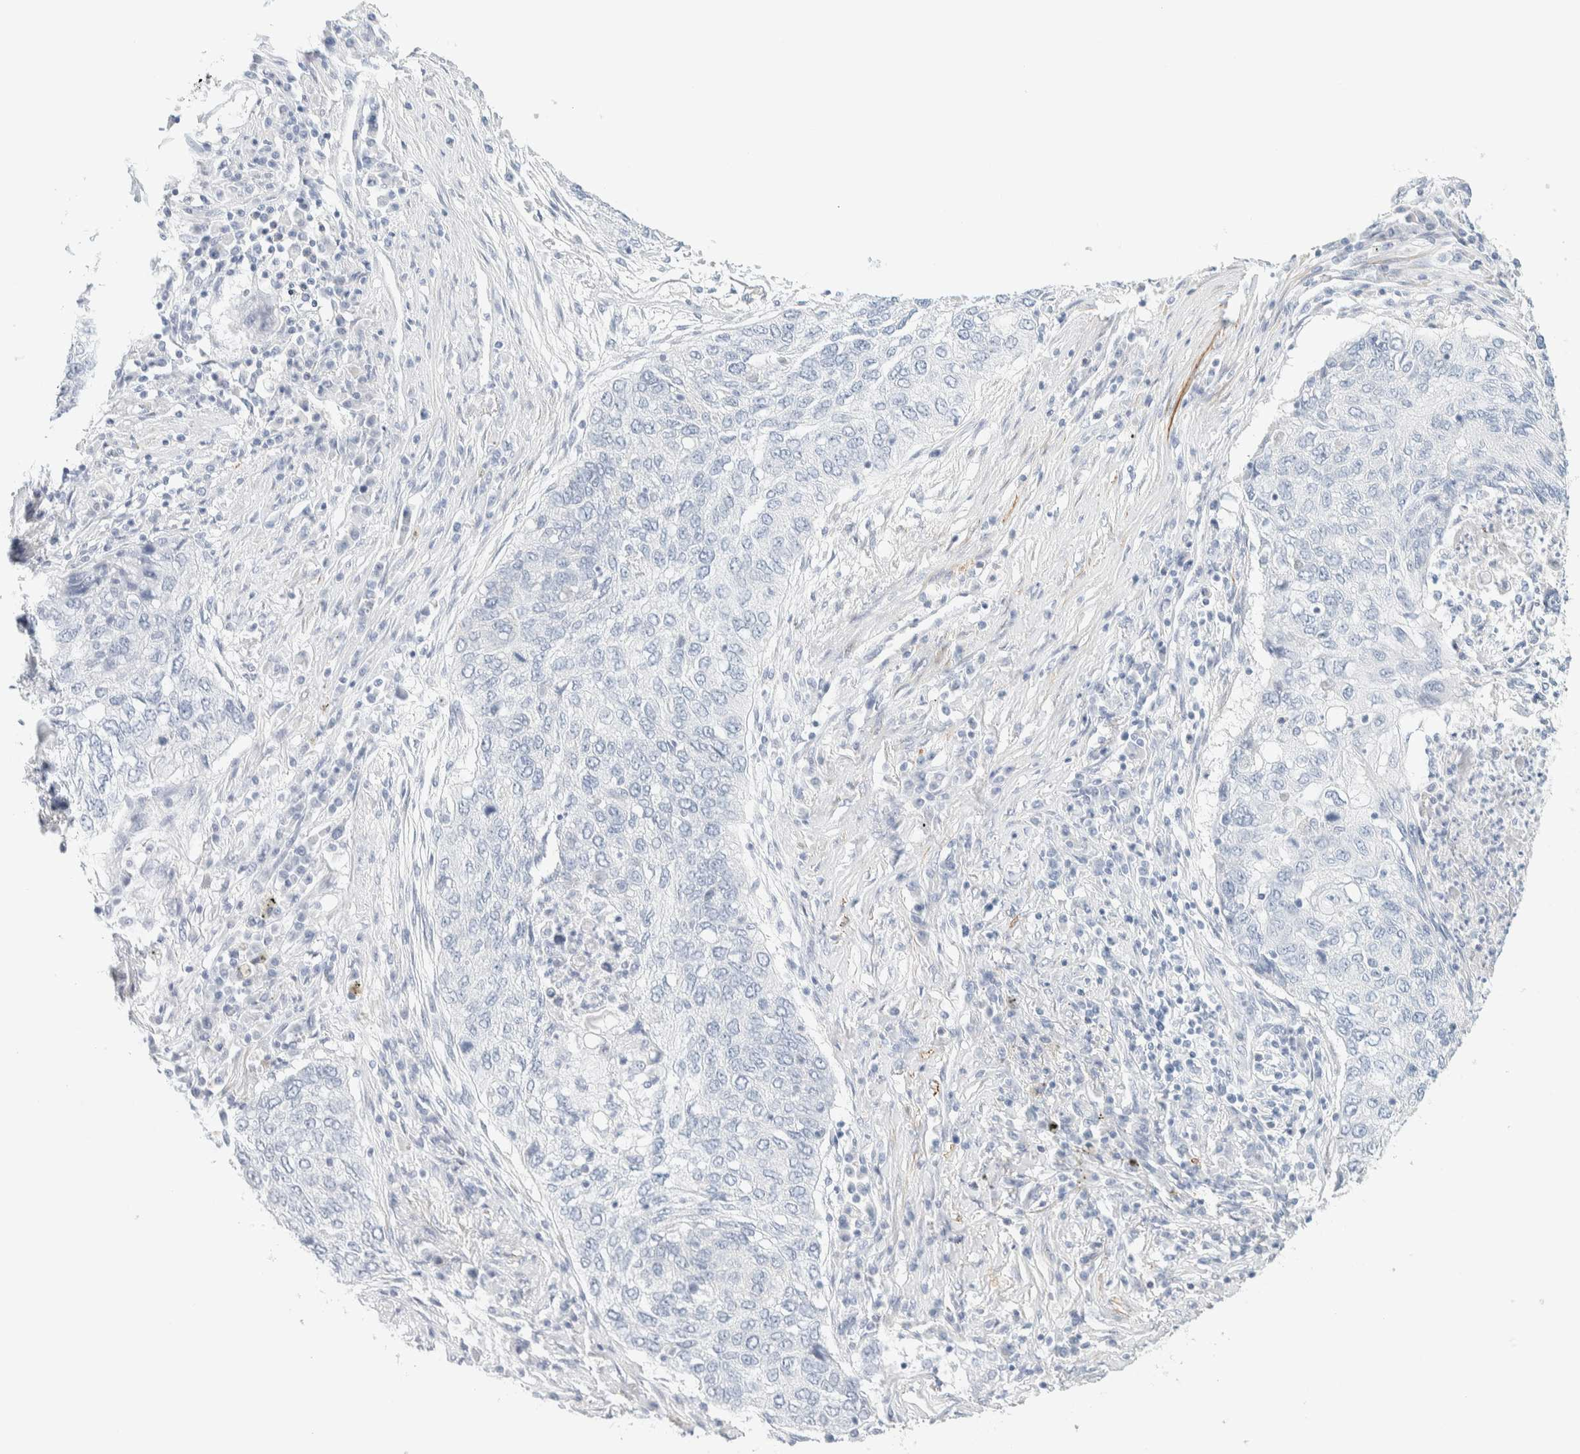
{"staining": {"intensity": "negative", "quantity": "none", "location": "none"}, "tissue": "lung cancer", "cell_type": "Tumor cells", "image_type": "cancer", "snomed": [{"axis": "morphology", "description": "Squamous cell carcinoma, NOS"}, {"axis": "topography", "description": "Lung"}], "caption": "Immunohistochemistry (IHC) of squamous cell carcinoma (lung) demonstrates no positivity in tumor cells.", "gene": "AFMID", "patient": {"sex": "female", "age": 63}}